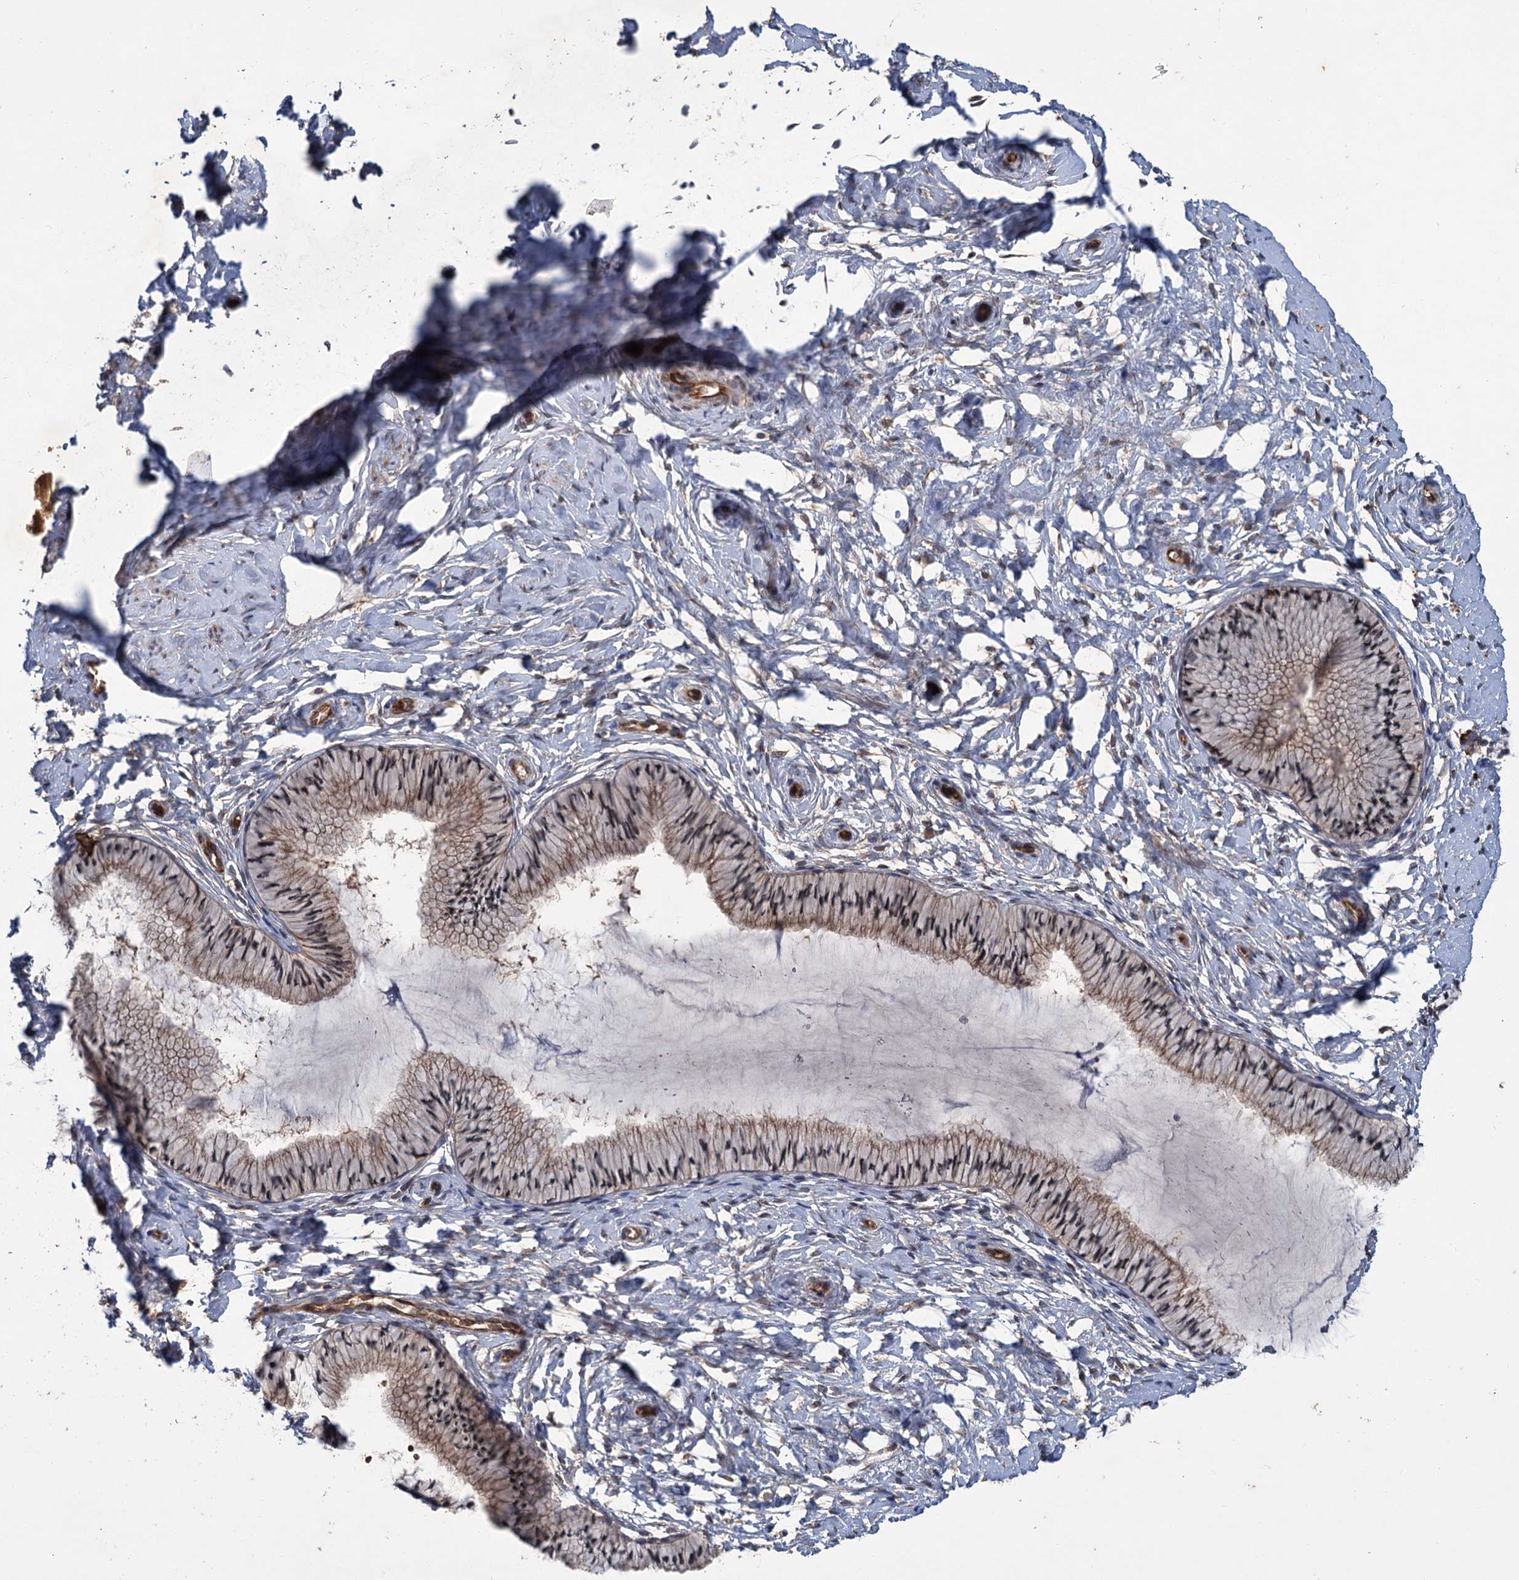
{"staining": {"intensity": "moderate", "quantity": ">75%", "location": "cytoplasmic/membranous"}, "tissue": "cervix", "cell_type": "Glandular cells", "image_type": "normal", "snomed": [{"axis": "morphology", "description": "Normal tissue, NOS"}, {"axis": "topography", "description": "Cervix"}], "caption": "A medium amount of moderate cytoplasmic/membranous positivity is identified in about >75% of glandular cells in normal cervix.", "gene": "PKN2", "patient": {"sex": "female", "age": 33}}